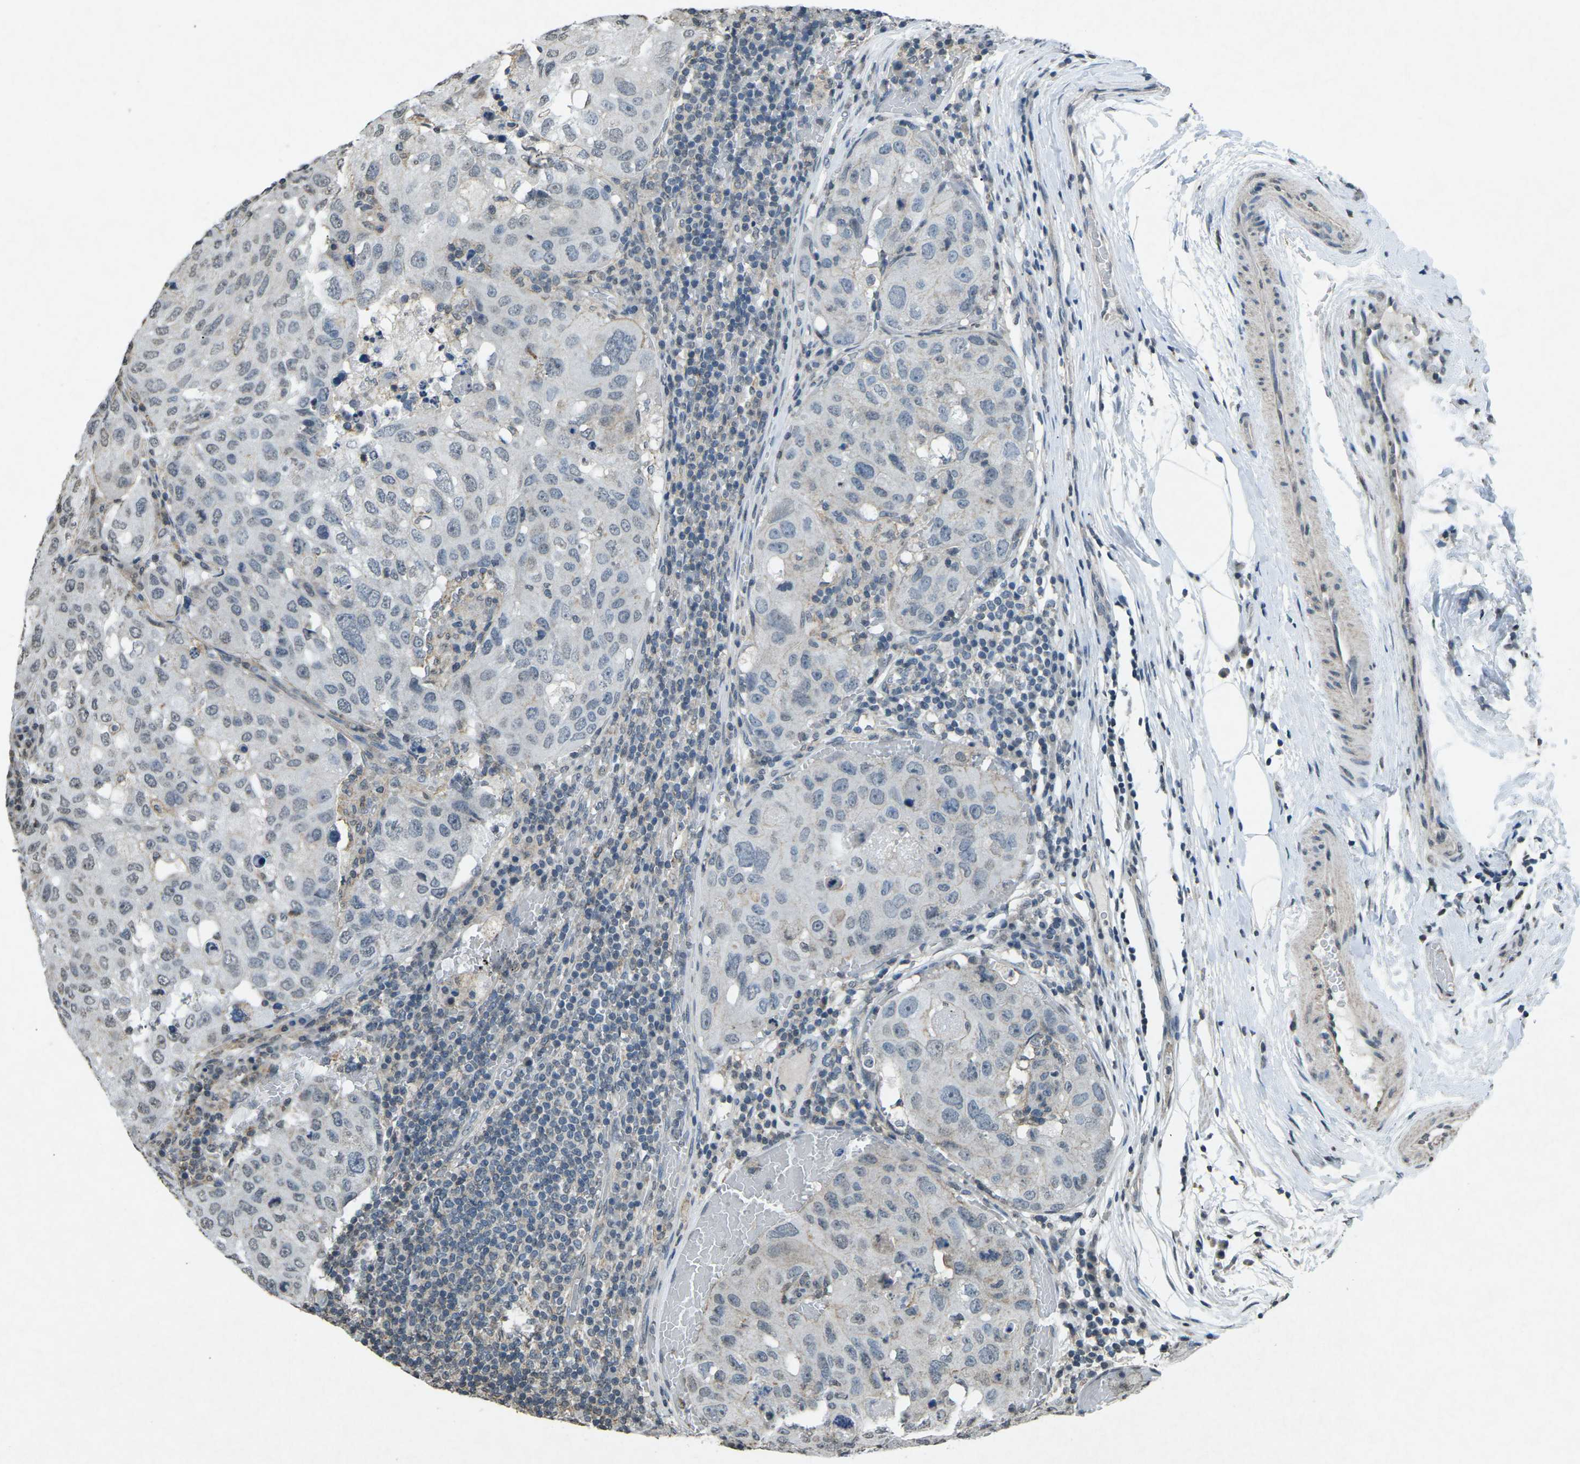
{"staining": {"intensity": "weak", "quantity": "<25%", "location": "nuclear"}, "tissue": "urothelial cancer", "cell_type": "Tumor cells", "image_type": "cancer", "snomed": [{"axis": "morphology", "description": "Urothelial carcinoma, High grade"}, {"axis": "topography", "description": "Lymph node"}, {"axis": "topography", "description": "Urinary bladder"}], "caption": "An IHC image of urothelial cancer is shown. There is no staining in tumor cells of urothelial cancer.", "gene": "TFR2", "patient": {"sex": "male", "age": 51}}